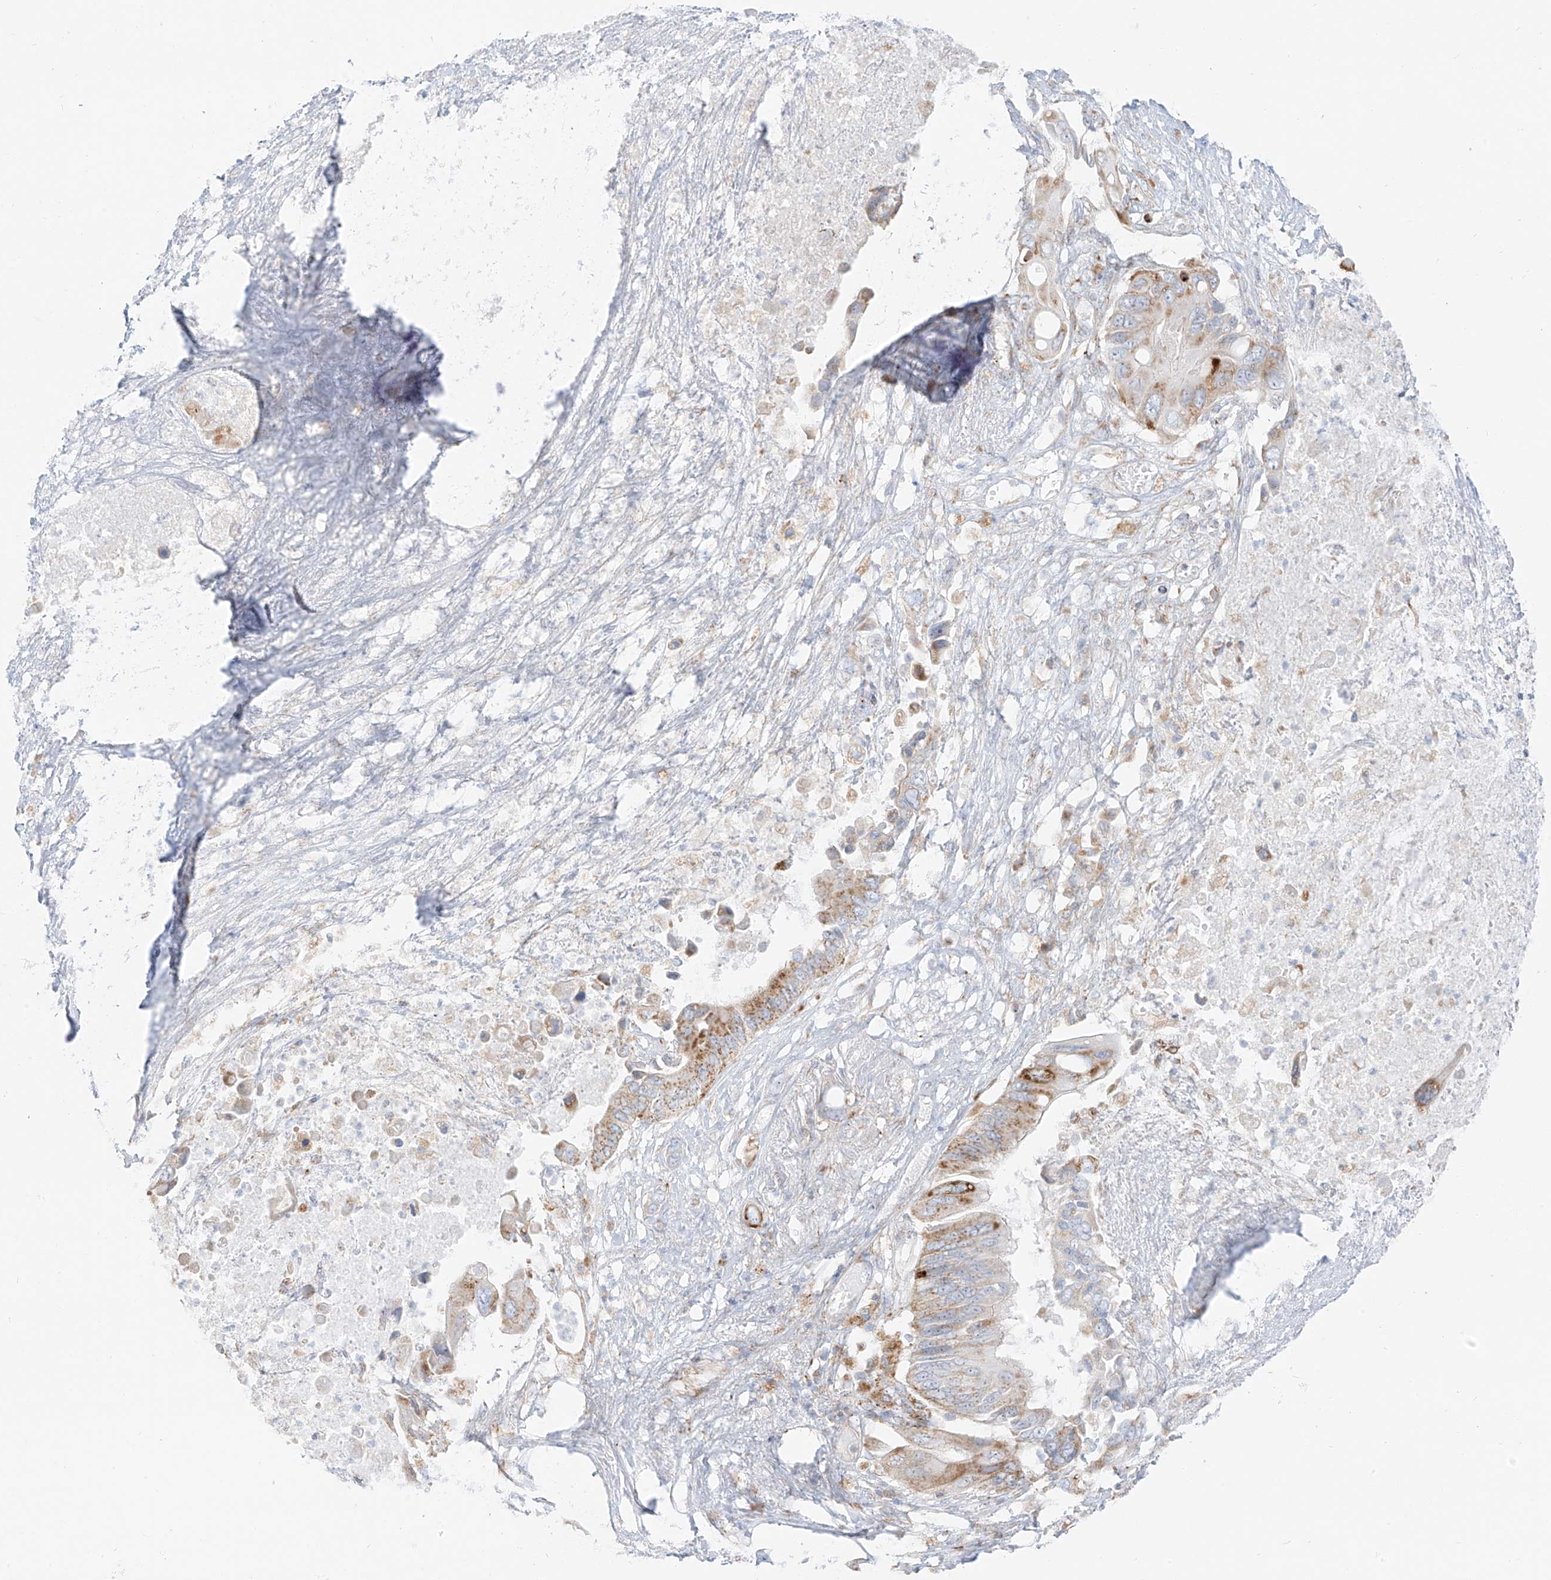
{"staining": {"intensity": "moderate", "quantity": ">75%", "location": "cytoplasmic/membranous"}, "tissue": "pancreatic cancer", "cell_type": "Tumor cells", "image_type": "cancer", "snomed": [{"axis": "morphology", "description": "Adenocarcinoma, NOS"}, {"axis": "topography", "description": "Pancreas"}], "caption": "Human adenocarcinoma (pancreatic) stained with a brown dye shows moderate cytoplasmic/membranous positive expression in approximately >75% of tumor cells.", "gene": "SLC35F6", "patient": {"sex": "male", "age": 66}}